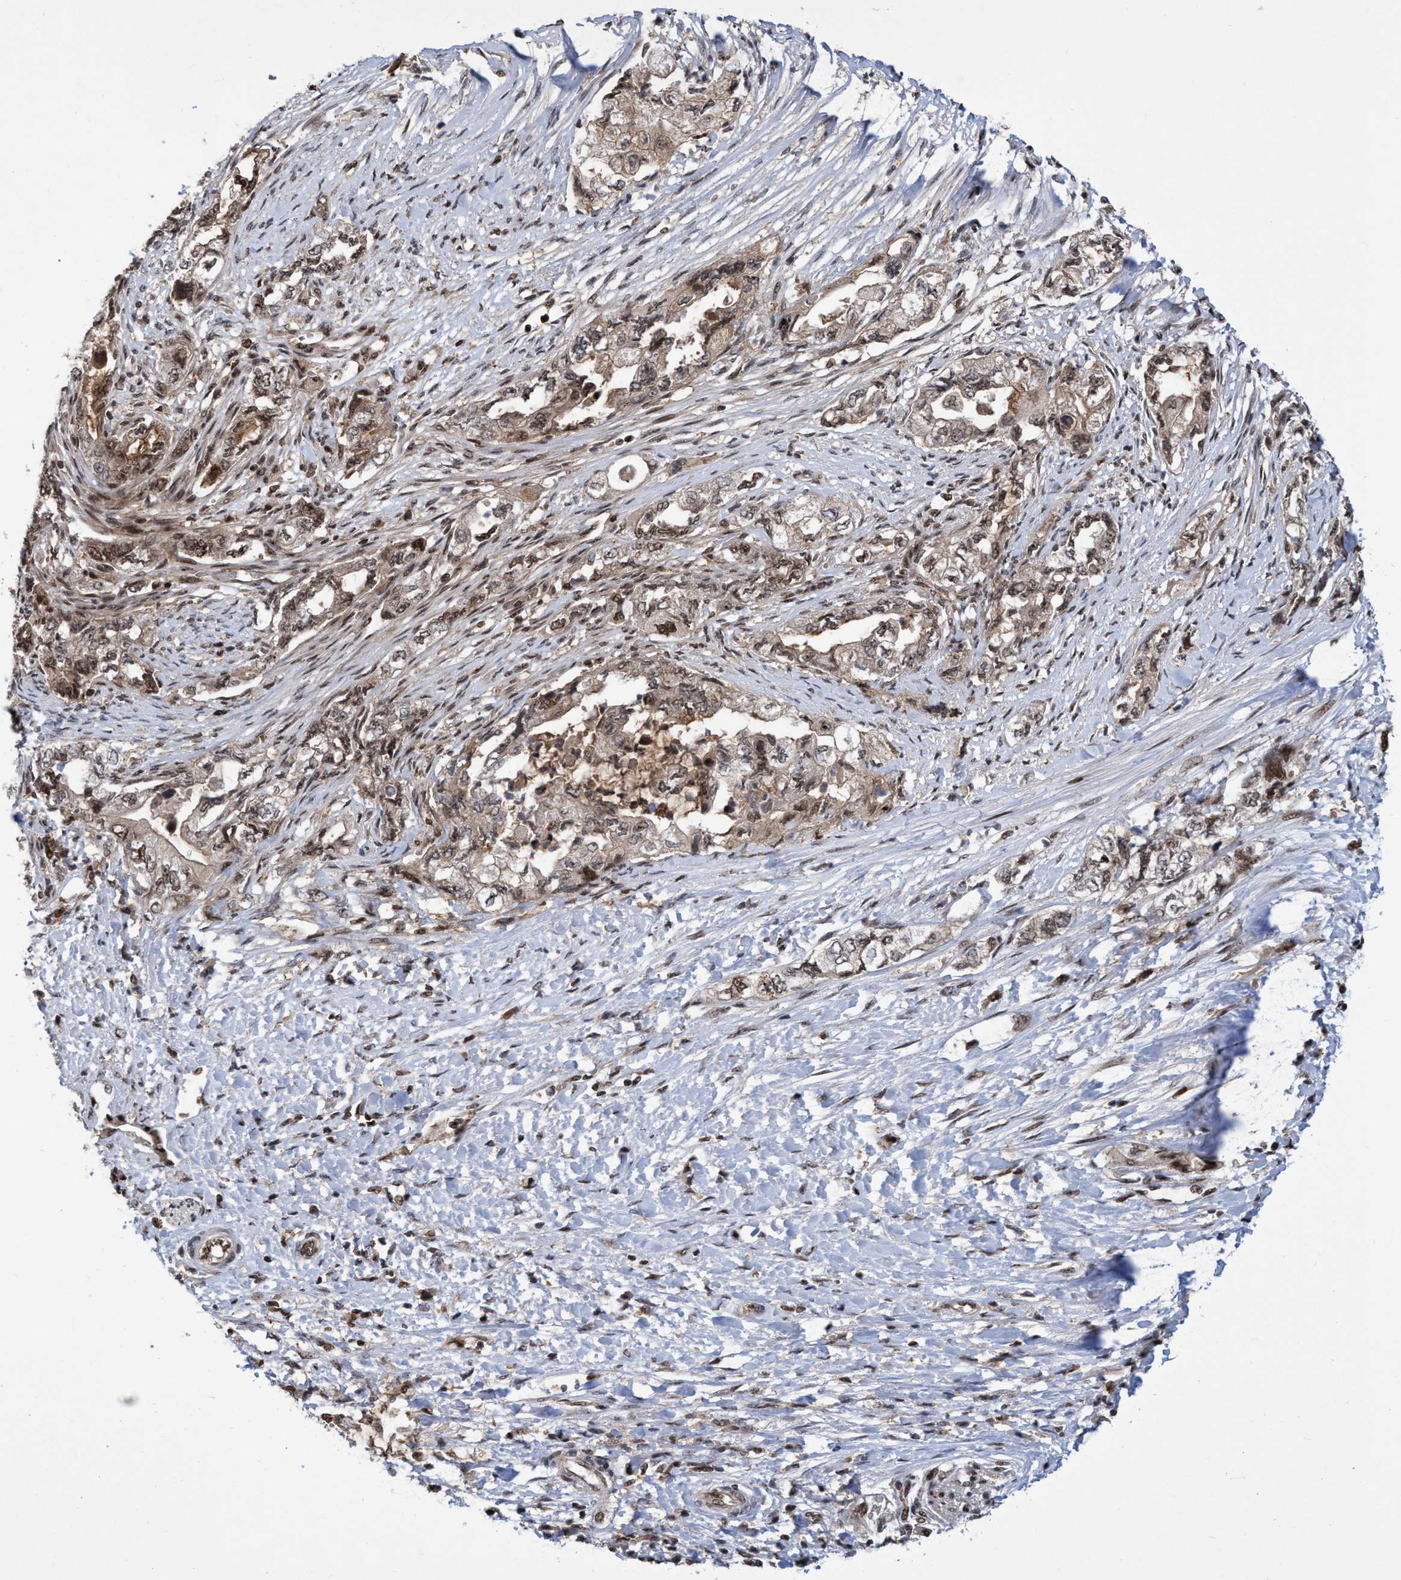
{"staining": {"intensity": "weak", "quantity": ">75%", "location": "cytoplasmic/membranous,nuclear"}, "tissue": "pancreatic cancer", "cell_type": "Tumor cells", "image_type": "cancer", "snomed": [{"axis": "morphology", "description": "Adenocarcinoma, NOS"}, {"axis": "topography", "description": "Pancreas"}], "caption": "Pancreatic cancer stained with DAB immunohistochemistry displays low levels of weak cytoplasmic/membranous and nuclear expression in approximately >75% of tumor cells. (IHC, brightfield microscopy, high magnification).", "gene": "GTF2F1", "patient": {"sex": "female", "age": 73}}